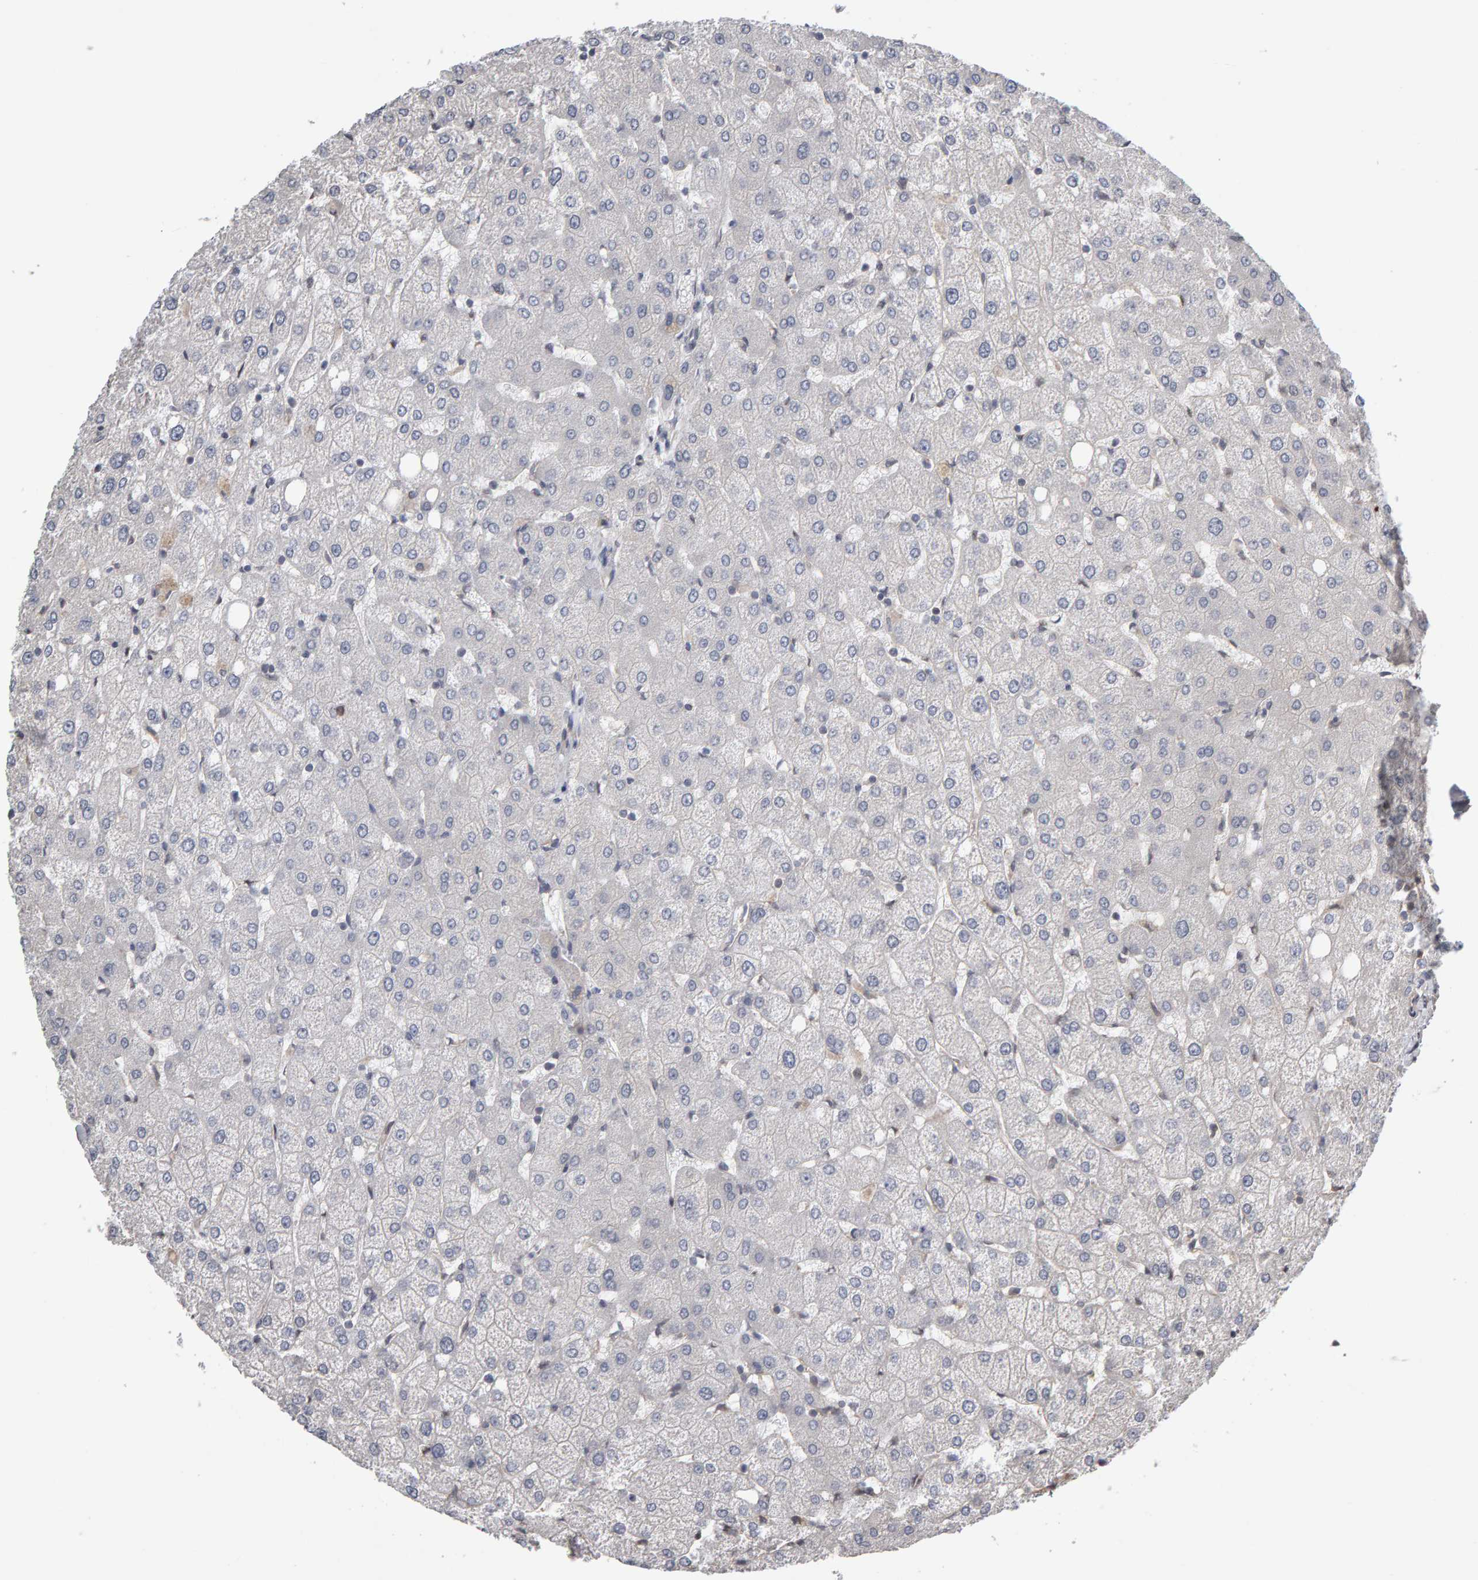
{"staining": {"intensity": "negative", "quantity": "none", "location": "none"}, "tissue": "liver", "cell_type": "Cholangiocytes", "image_type": "normal", "snomed": [{"axis": "morphology", "description": "Normal tissue, NOS"}, {"axis": "topography", "description": "Liver"}], "caption": "Immunohistochemistry (IHC) of normal human liver shows no positivity in cholangiocytes.", "gene": "COASY", "patient": {"sex": "female", "age": 54}}